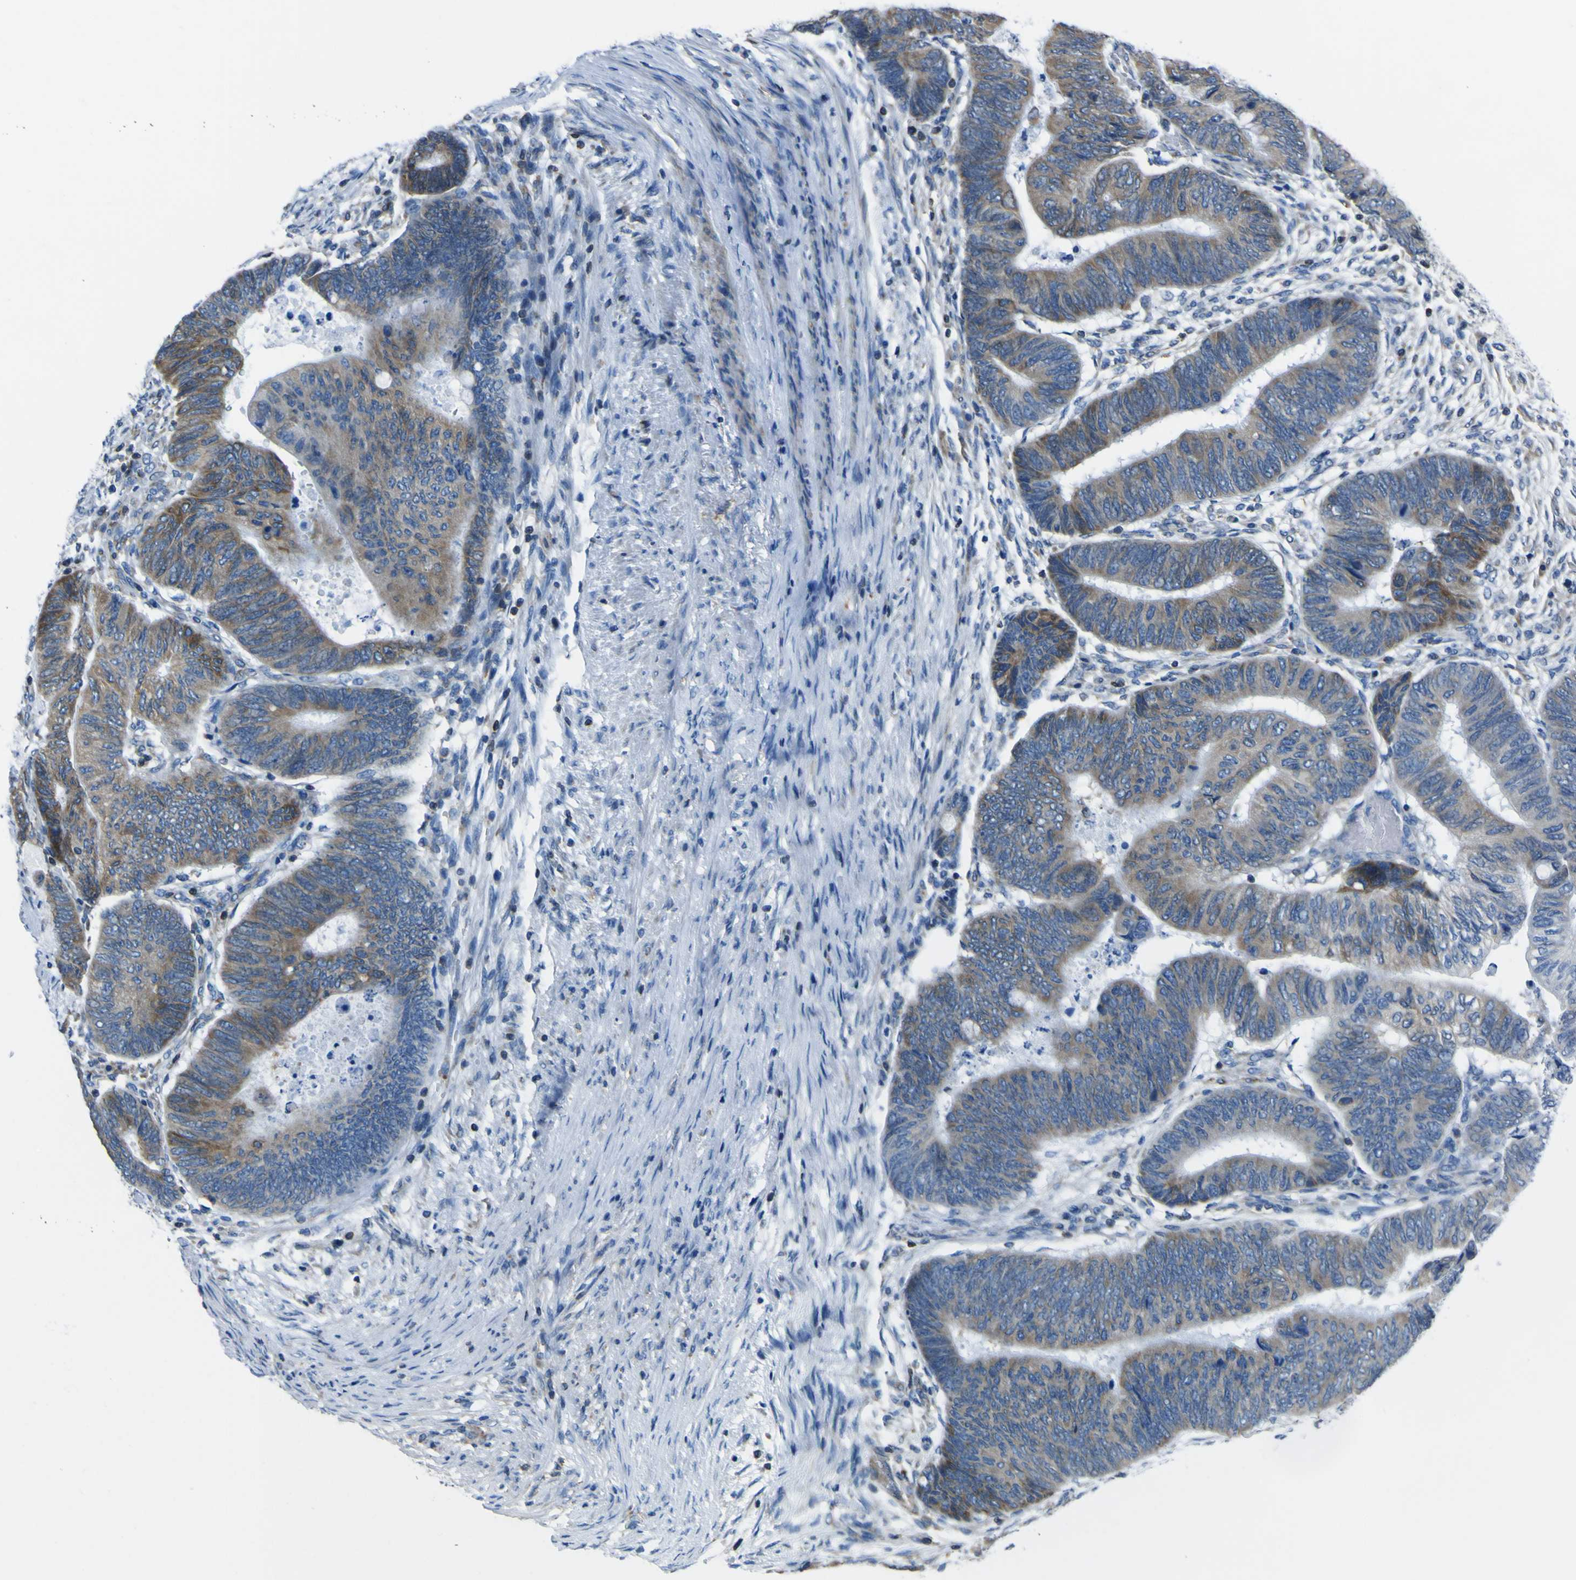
{"staining": {"intensity": "moderate", "quantity": "25%-75%", "location": "cytoplasmic/membranous"}, "tissue": "colorectal cancer", "cell_type": "Tumor cells", "image_type": "cancer", "snomed": [{"axis": "morphology", "description": "Normal tissue, NOS"}, {"axis": "morphology", "description": "Adenocarcinoma, NOS"}, {"axis": "topography", "description": "Rectum"}, {"axis": "topography", "description": "Peripheral nerve tissue"}], "caption": "Tumor cells show medium levels of moderate cytoplasmic/membranous staining in about 25%-75% of cells in human adenocarcinoma (colorectal). (DAB IHC with brightfield microscopy, high magnification).", "gene": "STIM1", "patient": {"sex": "male", "age": 92}}